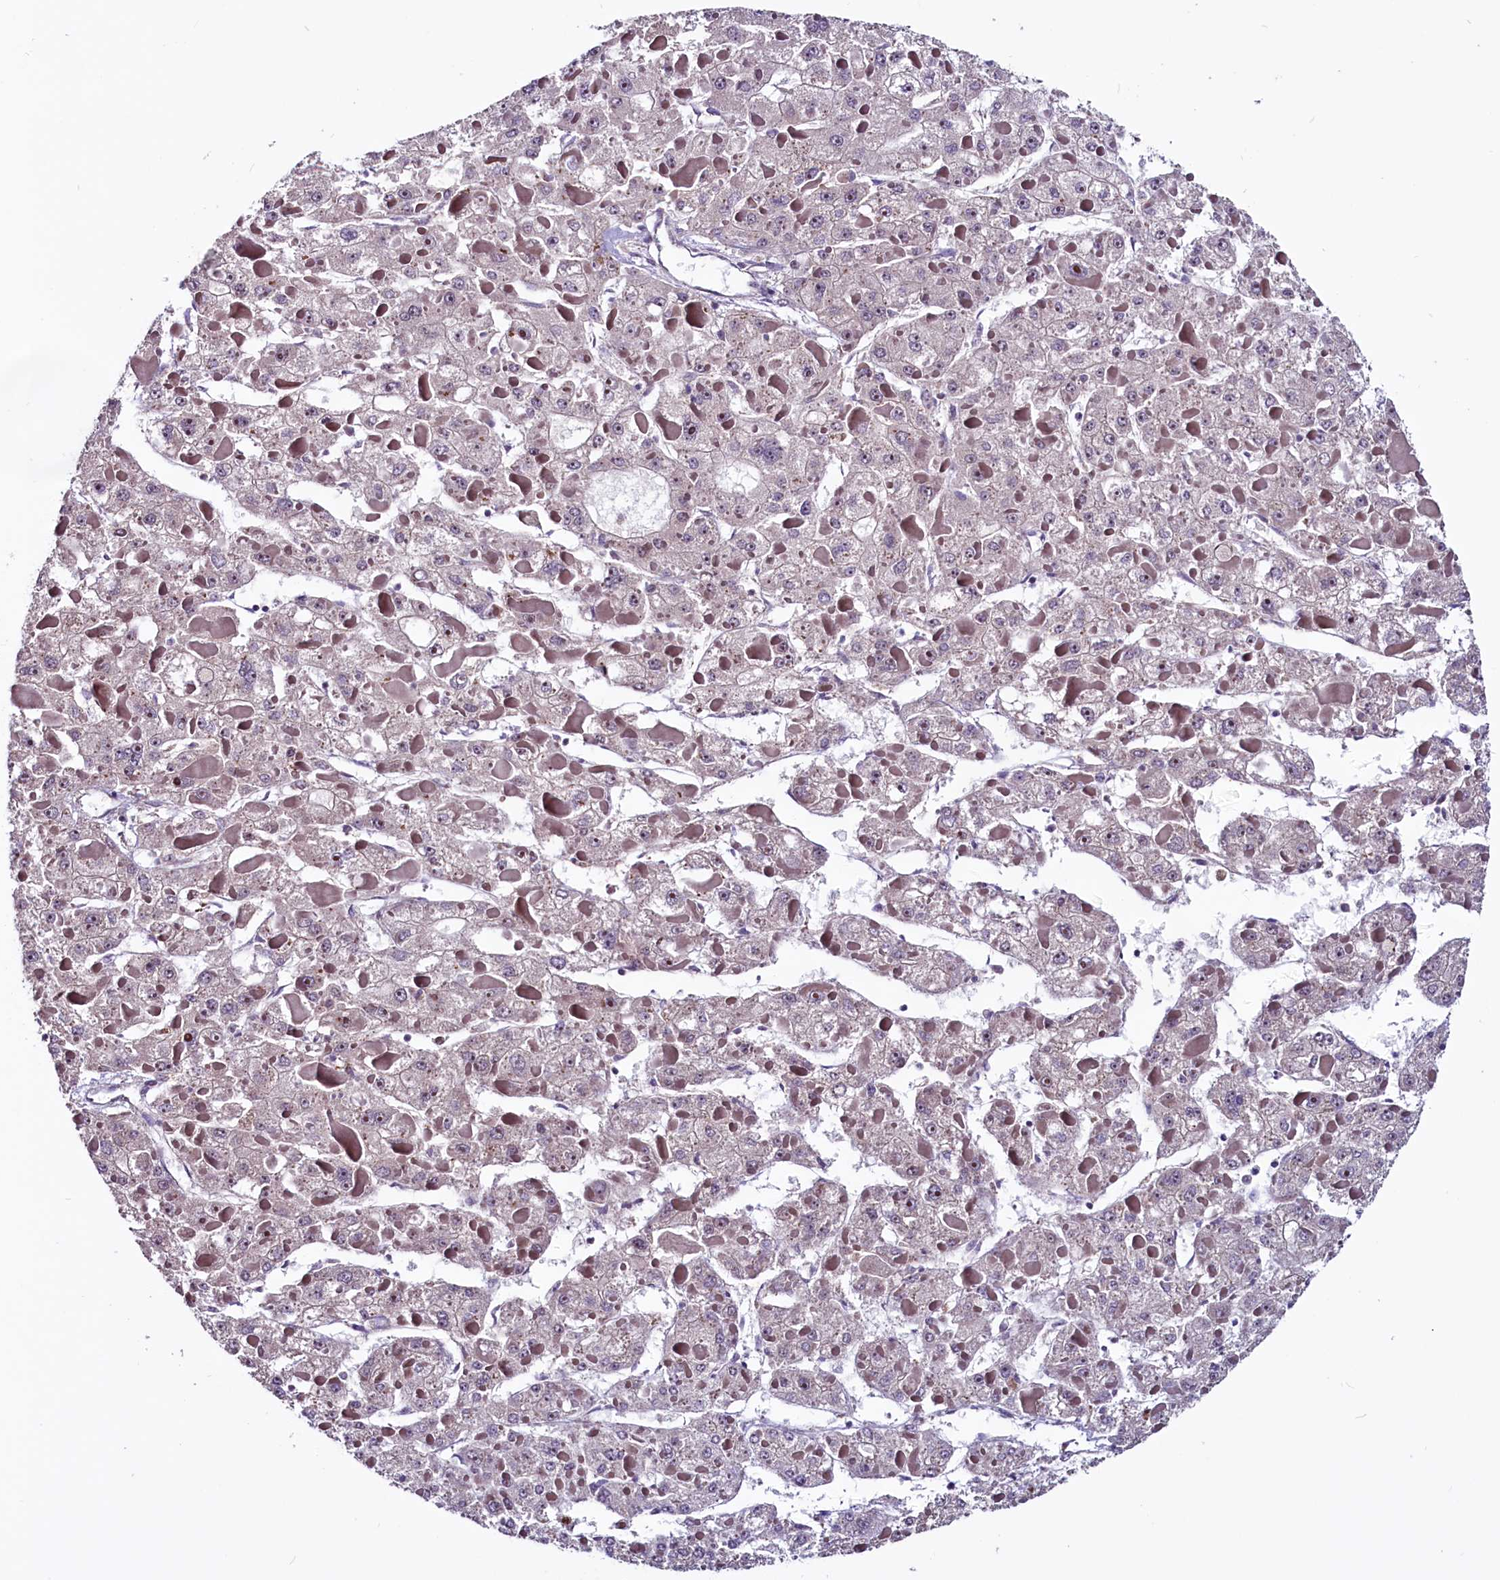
{"staining": {"intensity": "weak", "quantity": "<25%", "location": "nuclear"}, "tissue": "liver cancer", "cell_type": "Tumor cells", "image_type": "cancer", "snomed": [{"axis": "morphology", "description": "Carcinoma, Hepatocellular, NOS"}, {"axis": "topography", "description": "Liver"}], "caption": "An immunohistochemistry (IHC) photomicrograph of liver cancer is shown. There is no staining in tumor cells of liver cancer. (Stains: DAB IHC with hematoxylin counter stain, Microscopy: brightfield microscopy at high magnification).", "gene": "RNMT", "patient": {"sex": "female", "age": 73}}